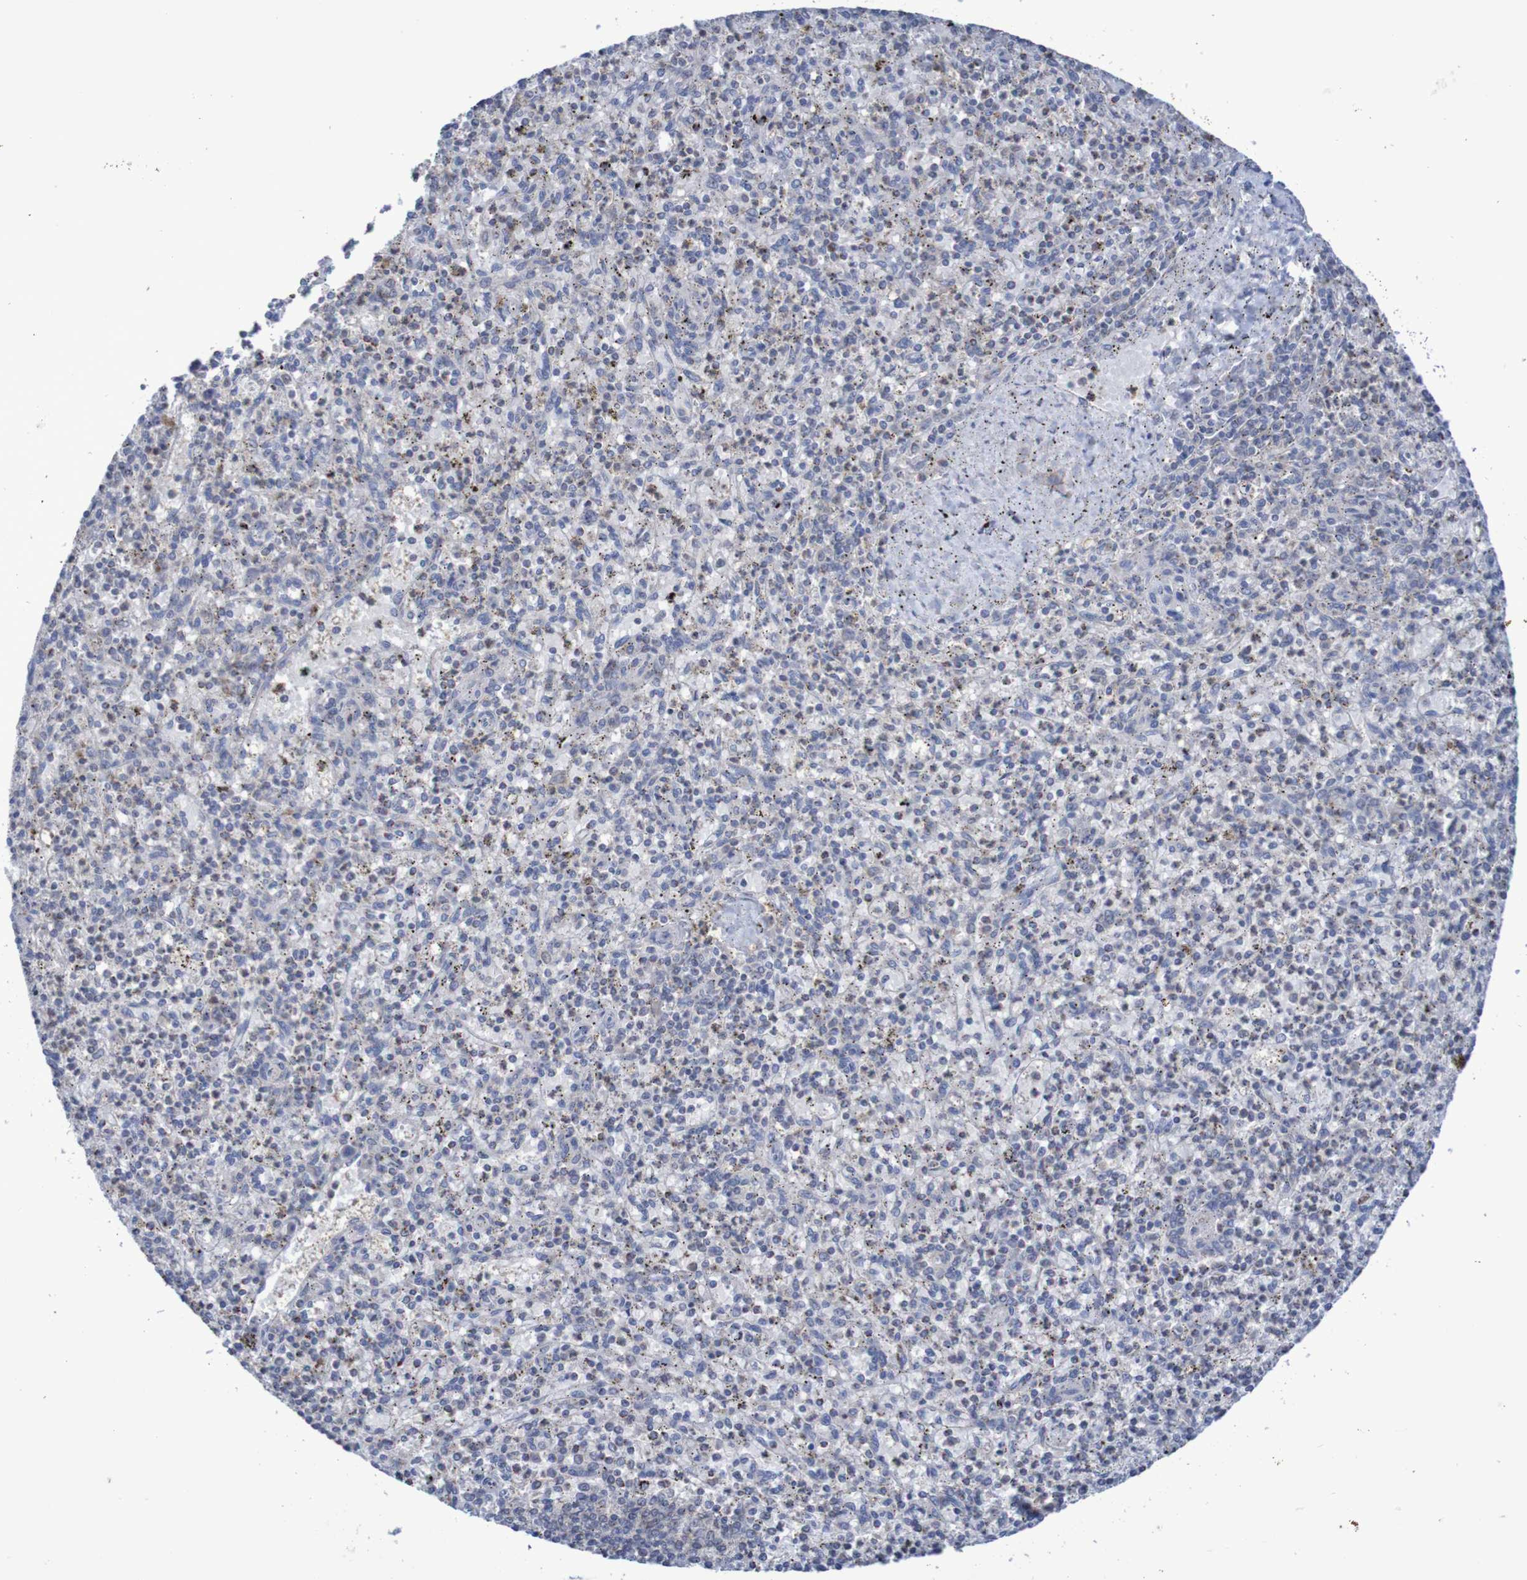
{"staining": {"intensity": "strong", "quantity": "<25%", "location": "cytoplasmic/membranous"}, "tissue": "spleen", "cell_type": "Cells in red pulp", "image_type": "normal", "snomed": [{"axis": "morphology", "description": "Normal tissue, NOS"}, {"axis": "topography", "description": "Spleen"}], "caption": "Immunohistochemistry (IHC) of unremarkable human spleen exhibits medium levels of strong cytoplasmic/membranous expression in about <25% of cells in red pulp.", "gene": "C3orf18", "patient": {"sex": "male", "age": 72}}